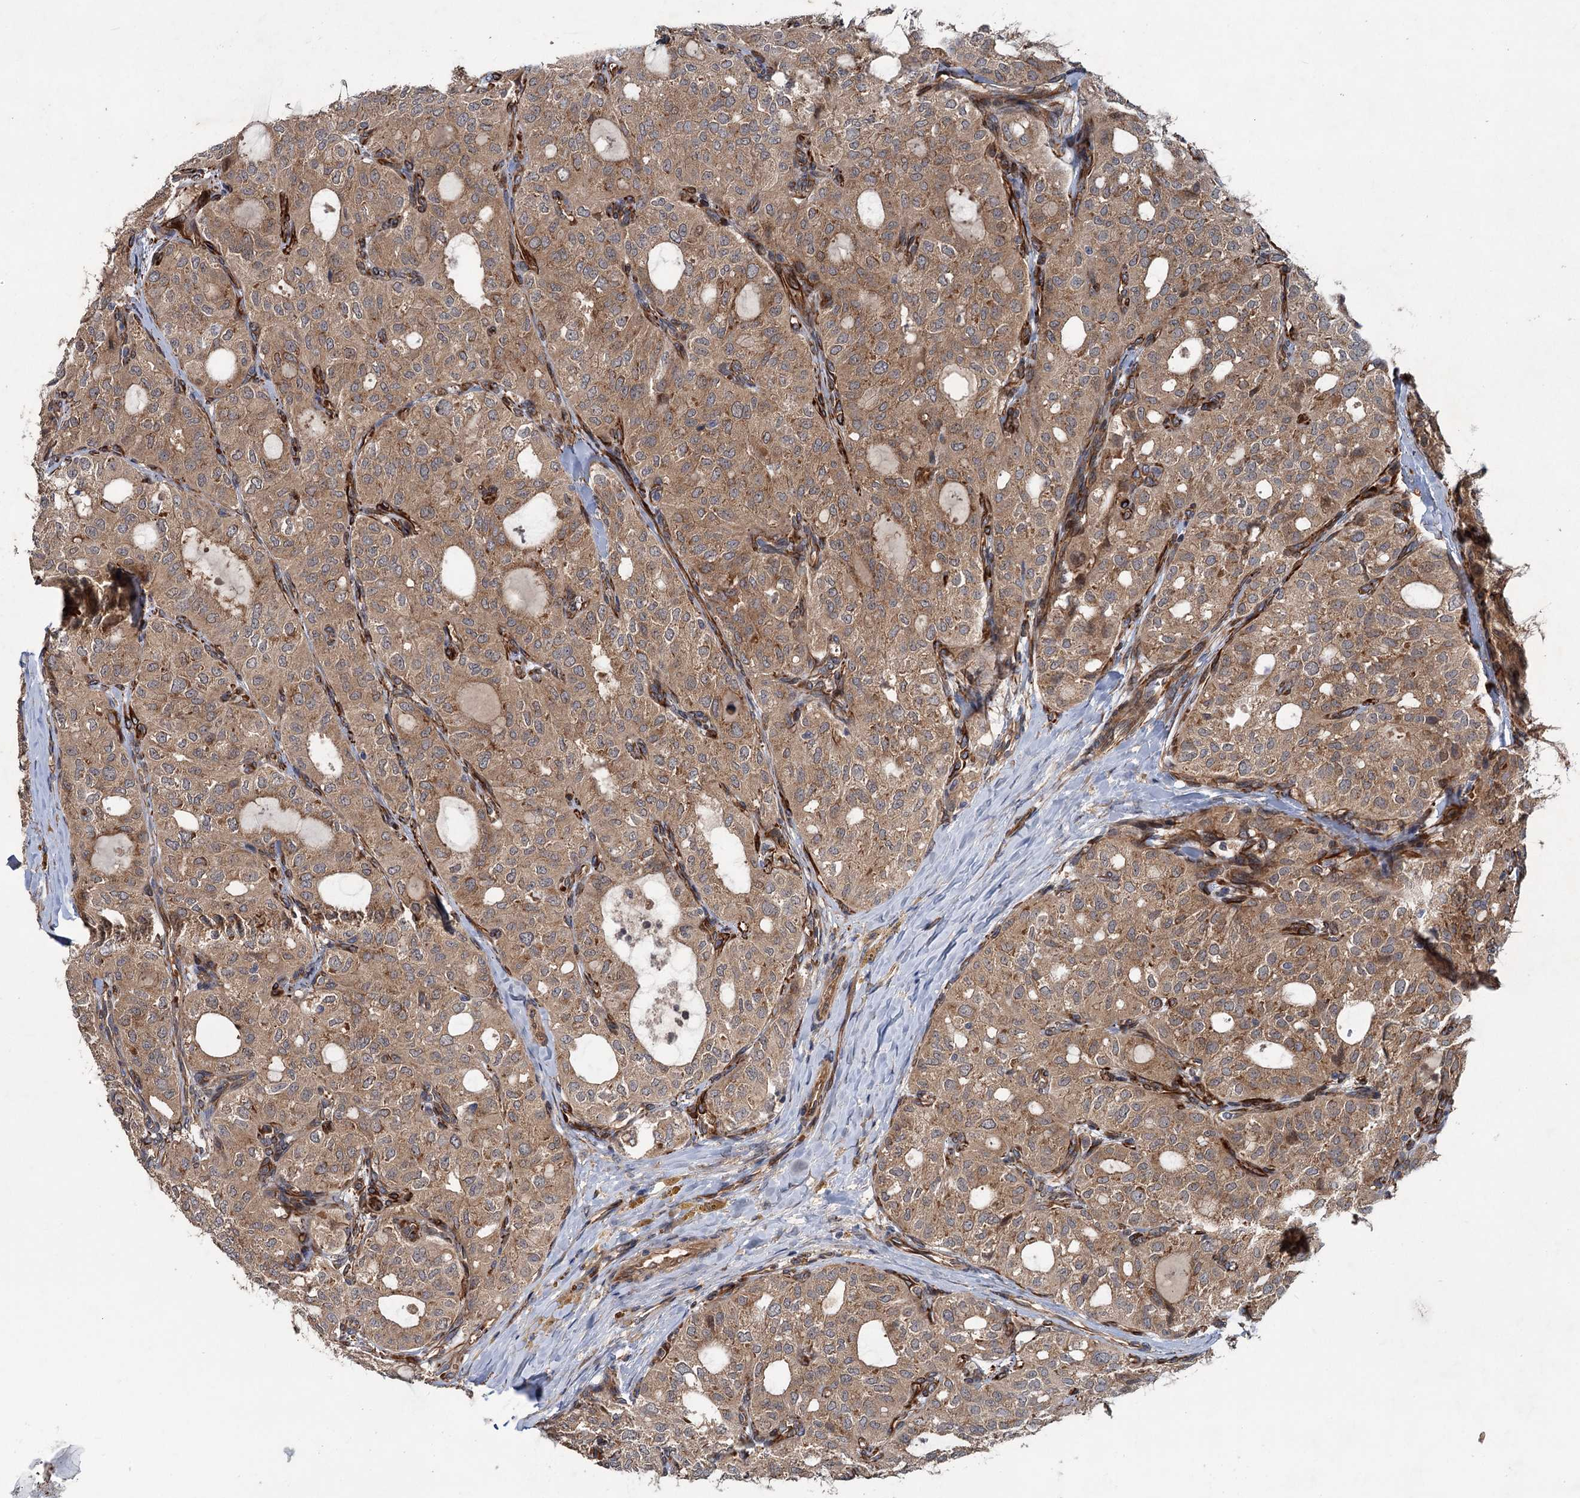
{"staining": {"intensity": "moderate", "quantity": ">75%", "location": "cytoplasmic/membranous"}, "tissue": "thyroid cancer", "cell_type": "Tumor cells", "image_type": "cancer", "snomed": [{"axis": "morphology", "description": "Follicular adenoma carcinoma, NOS"}, {"axis": "topography", "description": "Thyroid gland"}], "caption": "Thyroid cancer stained for a protein (brown) exhibits moderate cytoplasmic/membranous positive expression in about >75% of tumor cells.", "gene": "PKN2", "patient": {"sex": "male", "age": 75}}